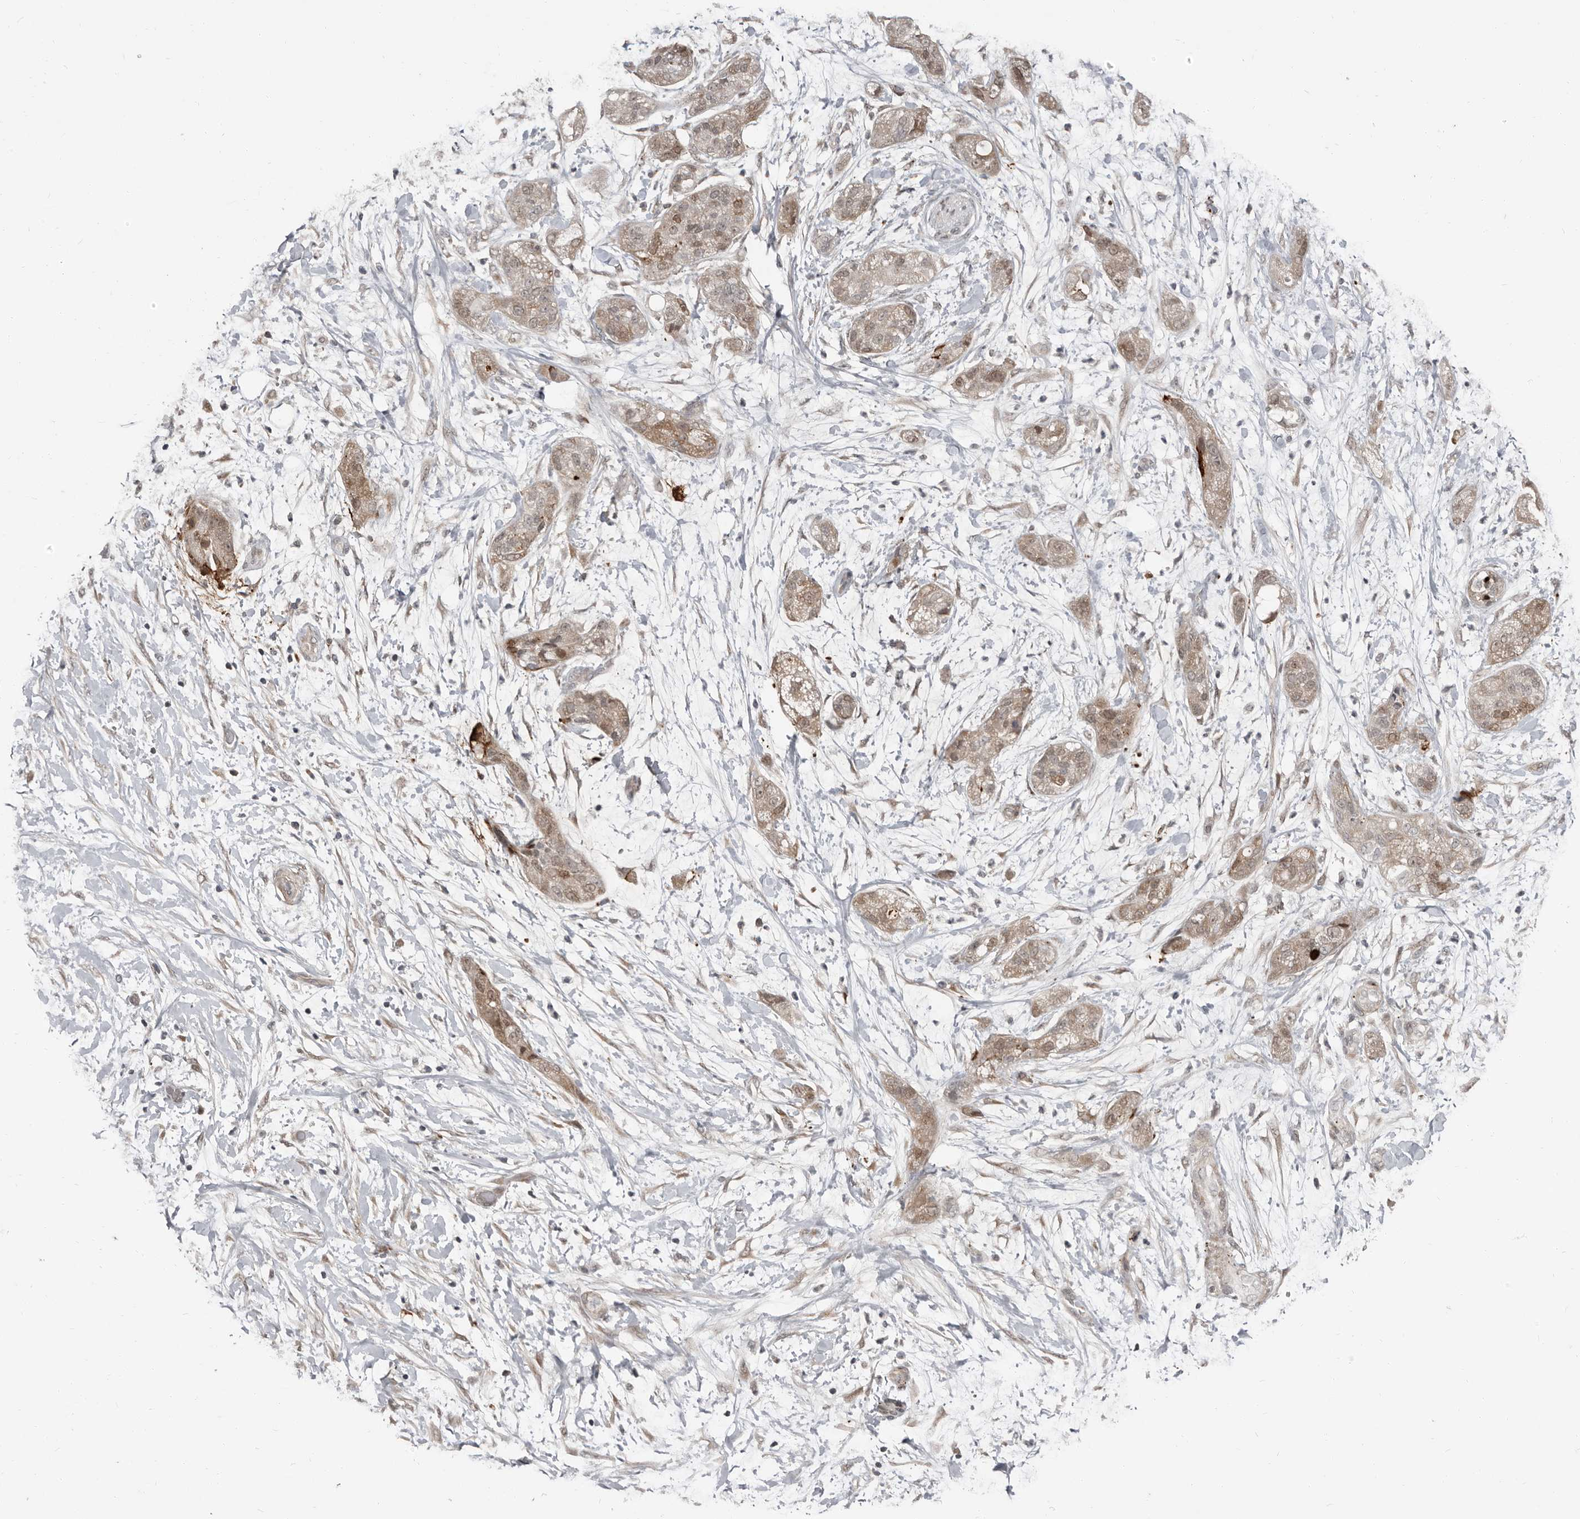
{"staining": {"intensity": "weak", "quantity": "25%-75%", "location": "cytoplasmic/membranous,nuclear"}, "tissue": "pancreatic cancer", "cell_type": "Tumor cells", "image_type": "cancer", "snomed": [{"axis": "morphology", "description": "Adenocarcinoma, NOS"}, {"axis": "topography", "description": "Pancreas"}], "caption": "Immunohistochemical staining of human pancreatic cancer shows low levels of weak cytoplasmic/membranous and nuclear protein staining in approximately 25%-75% of tumor cells.", "gene": "APOL6", "patient": {"sex": "female", "age": 78}}